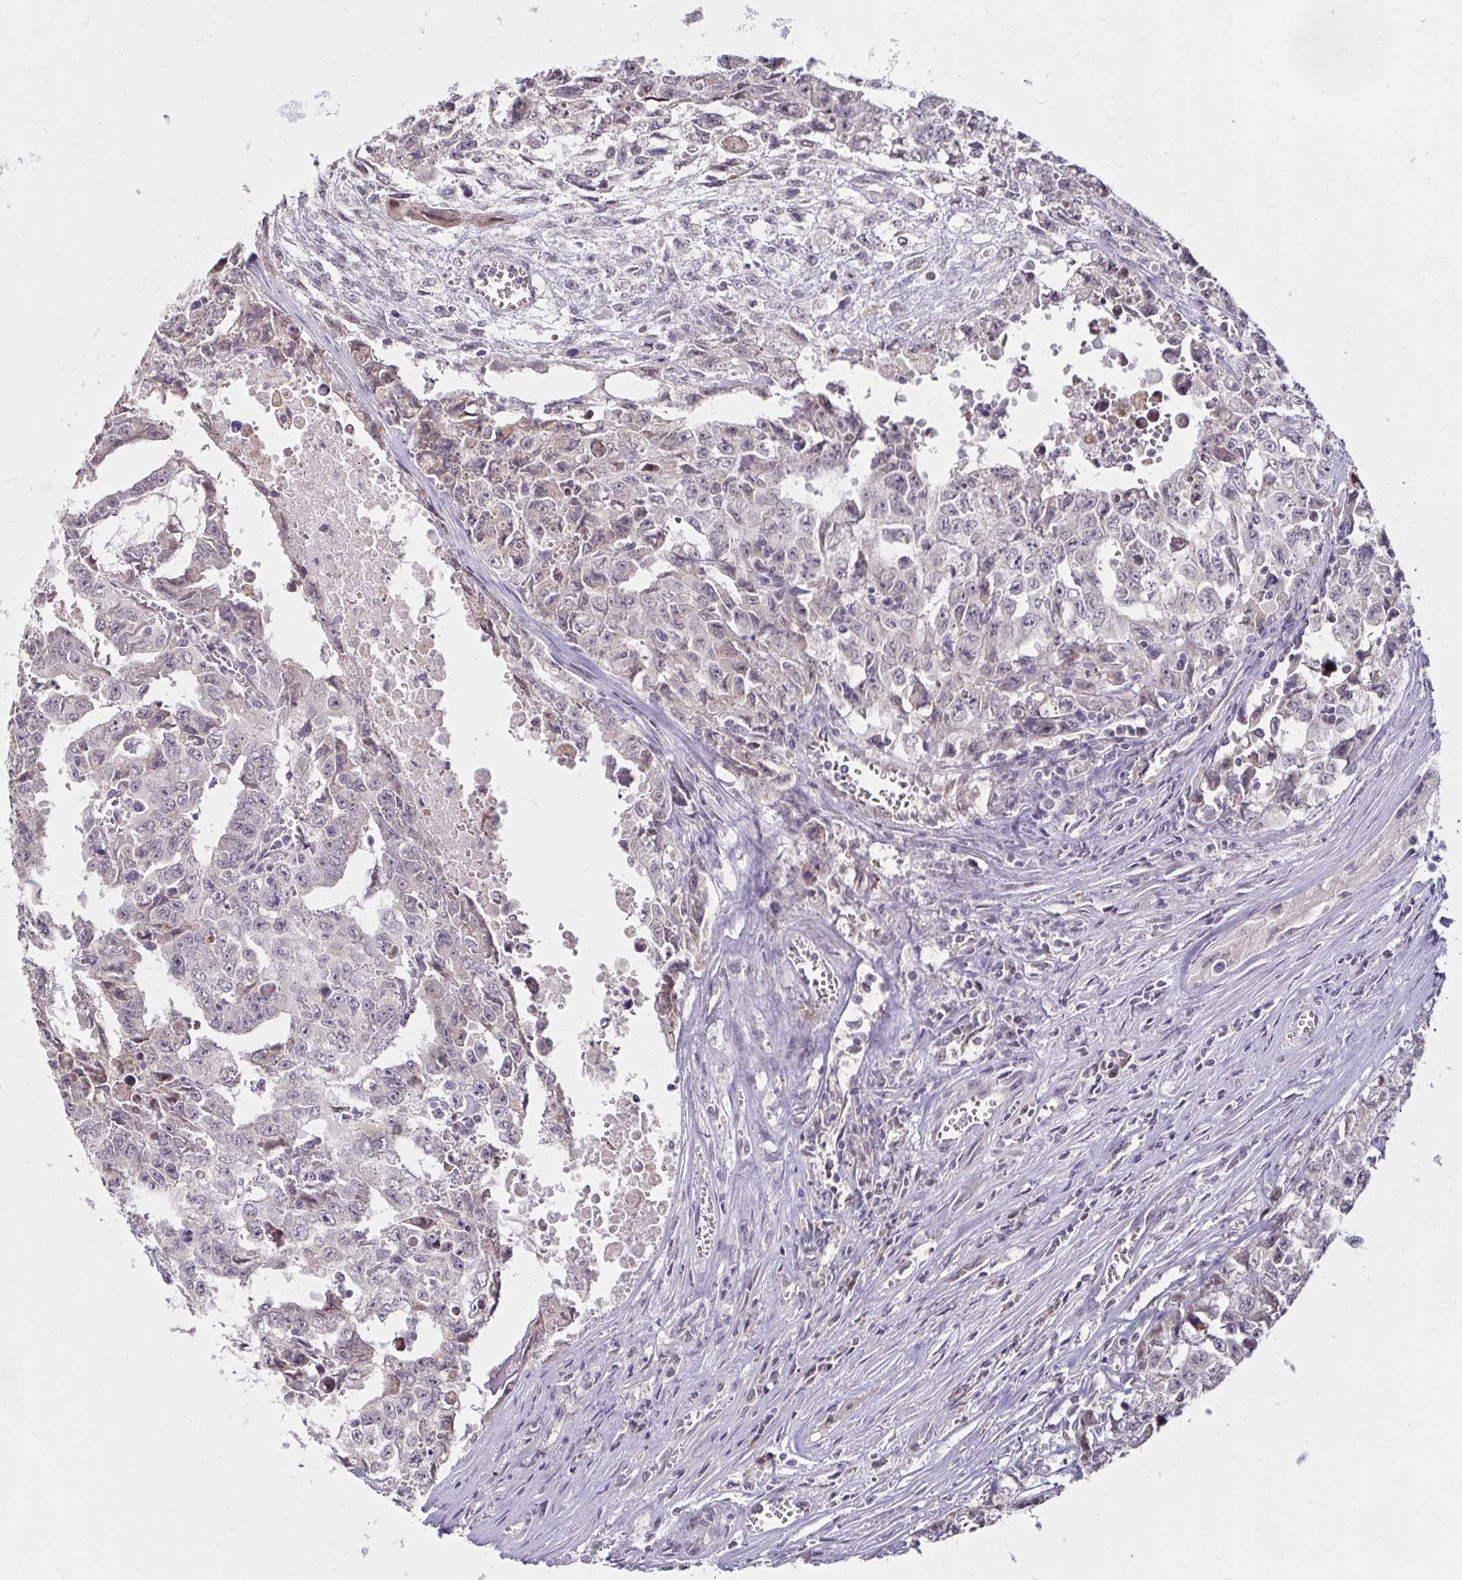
{"staining": {"intensity": "negative", "quantity": "none", "location": "none"}, "tissue": "testis cancer", "cell_type": "Tumor cells", "image_type": "cancer", "snomed": [{"axis": "morphology", "description": "Carcinoma, Embryonal, NOS"}, {"axis": "topography", "description": "Testis"}], "caption": "This is an immunohistochemistry micrograph of testis embryonal carcinoma. There is no staining in tumor cells.", "gene": "DDN", "patient": {"sex": "male", "age": 24}}